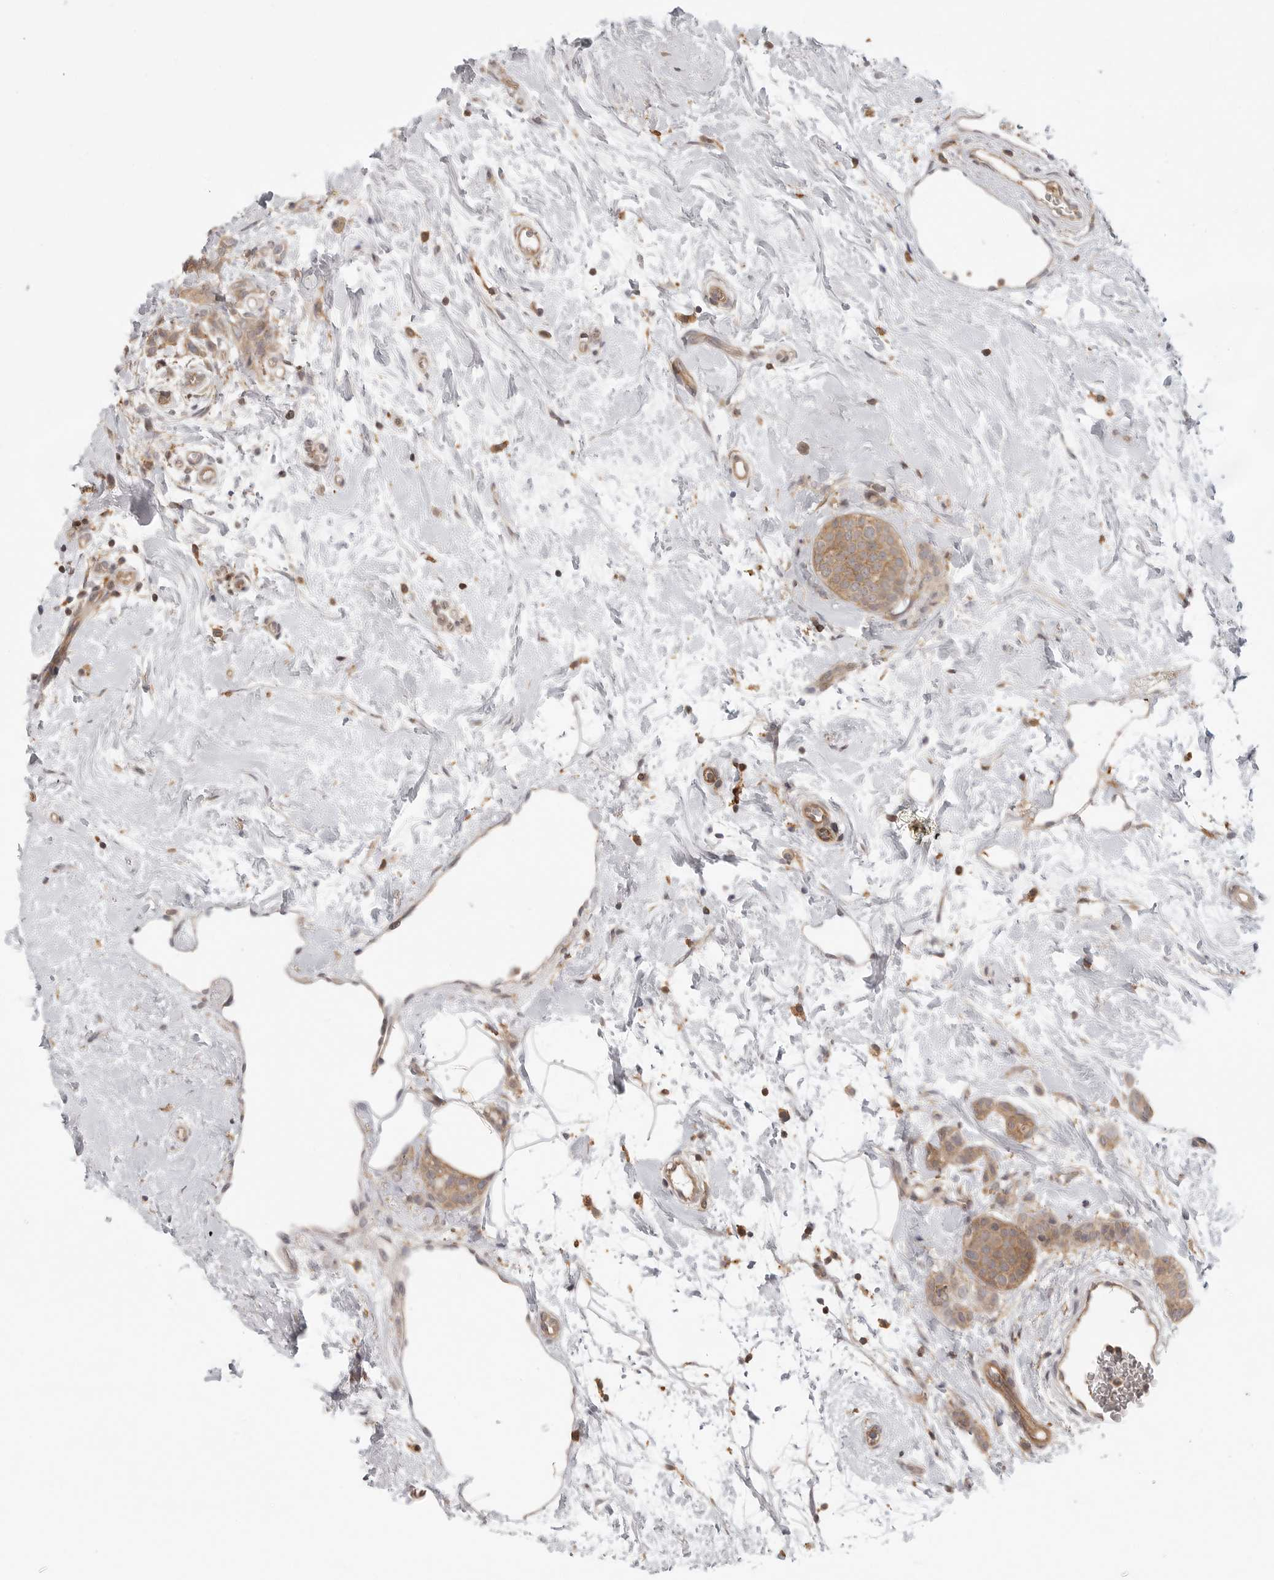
{"staining": {"intensity": "moderate", "quantity": ">75%", "location": "cytoplasmic/membranous"}, "tissue": "breast cancer", "cell_type": "Tumor cells", "image_type": "cancer", "snomed": [{"axis": "morphology", "description": "Lobular carcinoma, in situ"}, {"axis": "morphology", "description": "Lobular carcinoma"}, {"axis": "topography", "description": "Breast"}], "caption": "Moderate cytoplasmic/membranous protein staining is identified in about >75% of tumor cells in breast cancer.", "gene": "DBNL", "patient": {"sex": "female", "age": 41}}